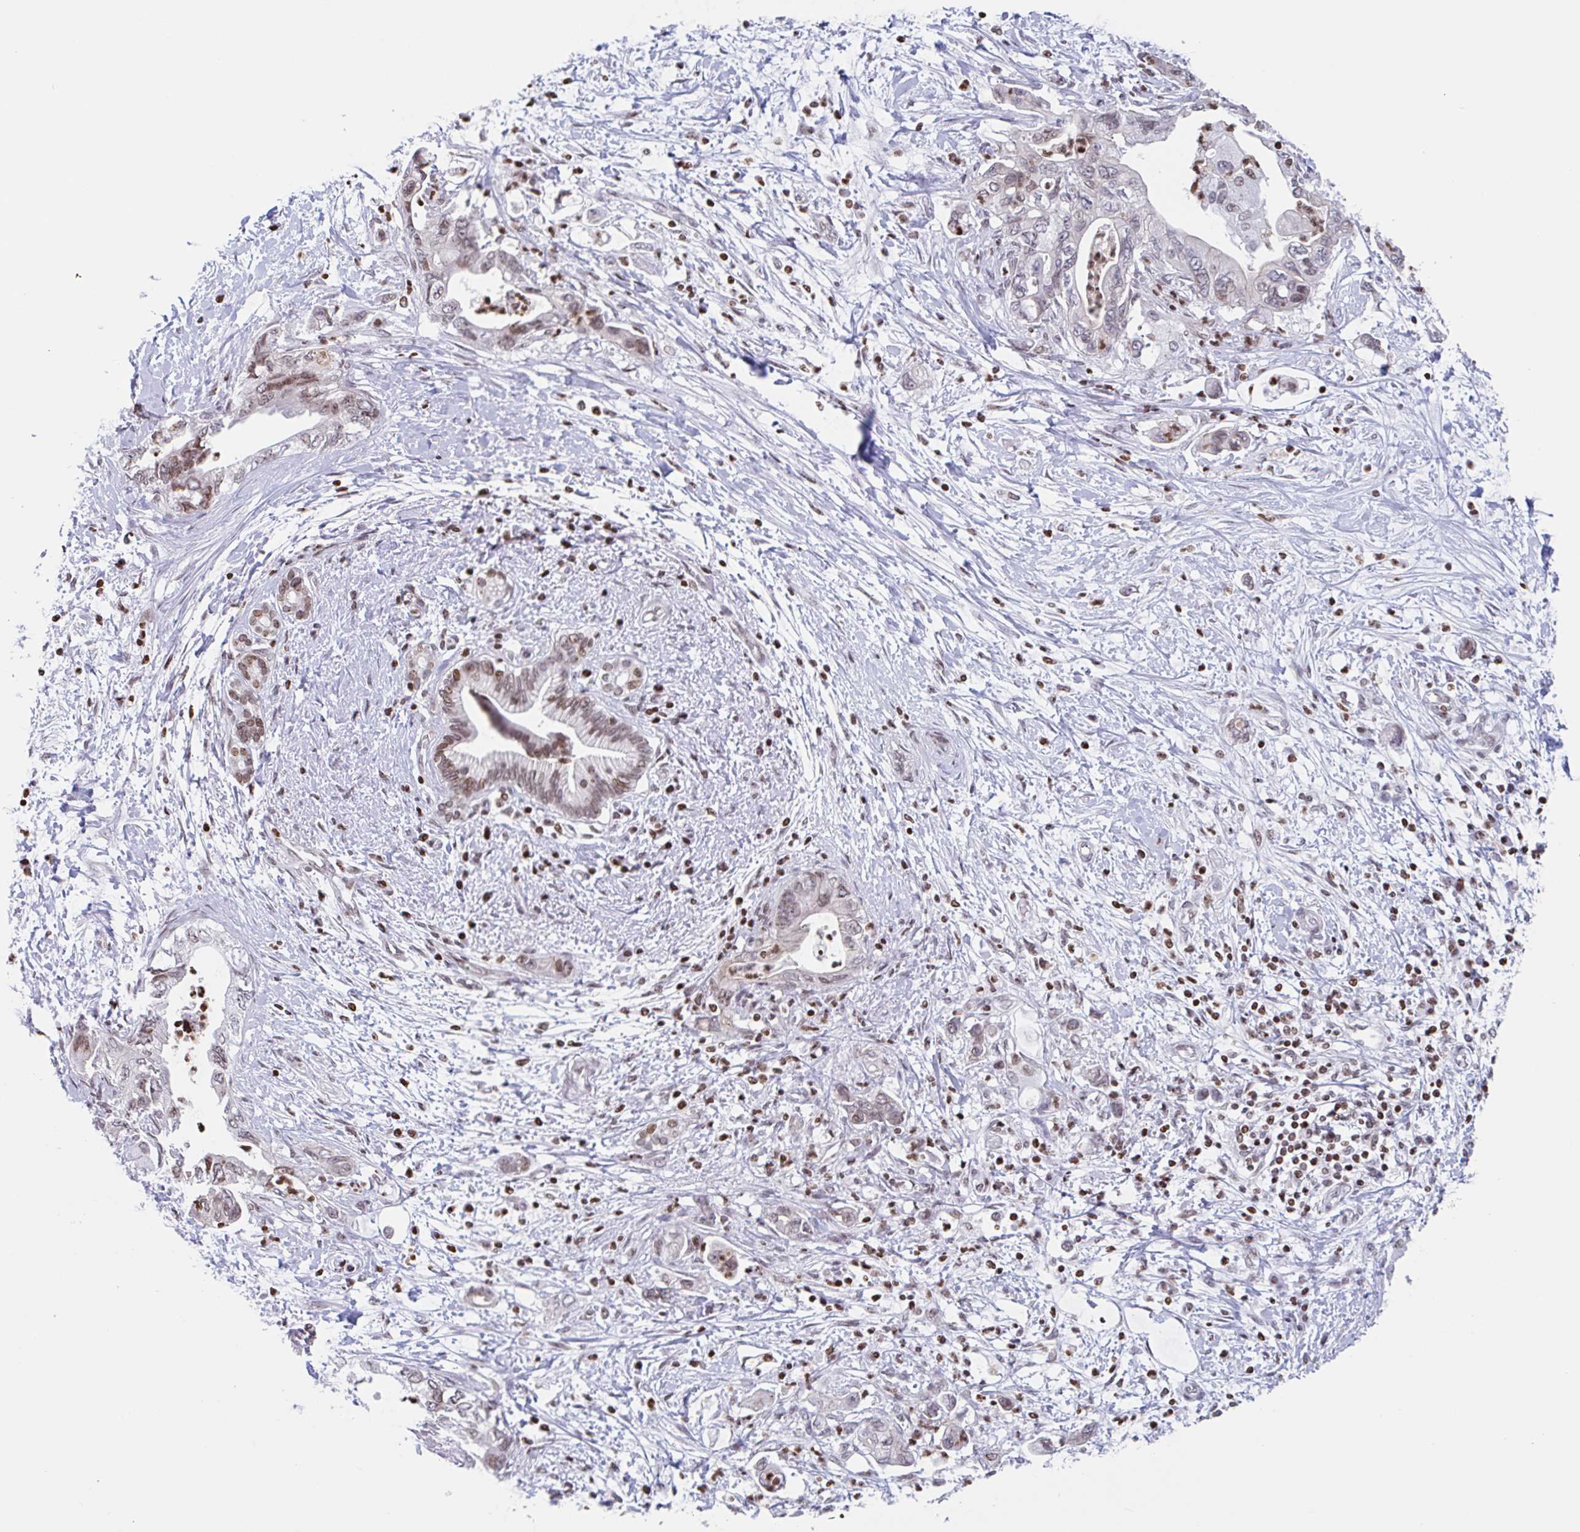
{"staining": {"intensity": "weak", "quantity": ">75%", "location": "nuclear"}, "tissue": "pancreatic cancer", "cell_type": "Tumor cells", "image_type": "cancer", "snomed": [{"axis": "morphology", "description": "Adenocarcinoma, NOS"}, {"axis": "topography", "description": "Pancreas"}], "caption": "Immunohistochemistry (IHC) photomicrograph of human pancreatic adenocarcinoma stained for a protein (brown), which shows low levels of weak nuclear expression in about >75% of tumor cells.", "gene": "NOL6", "patient": {"sex": "female", "age": 73}}